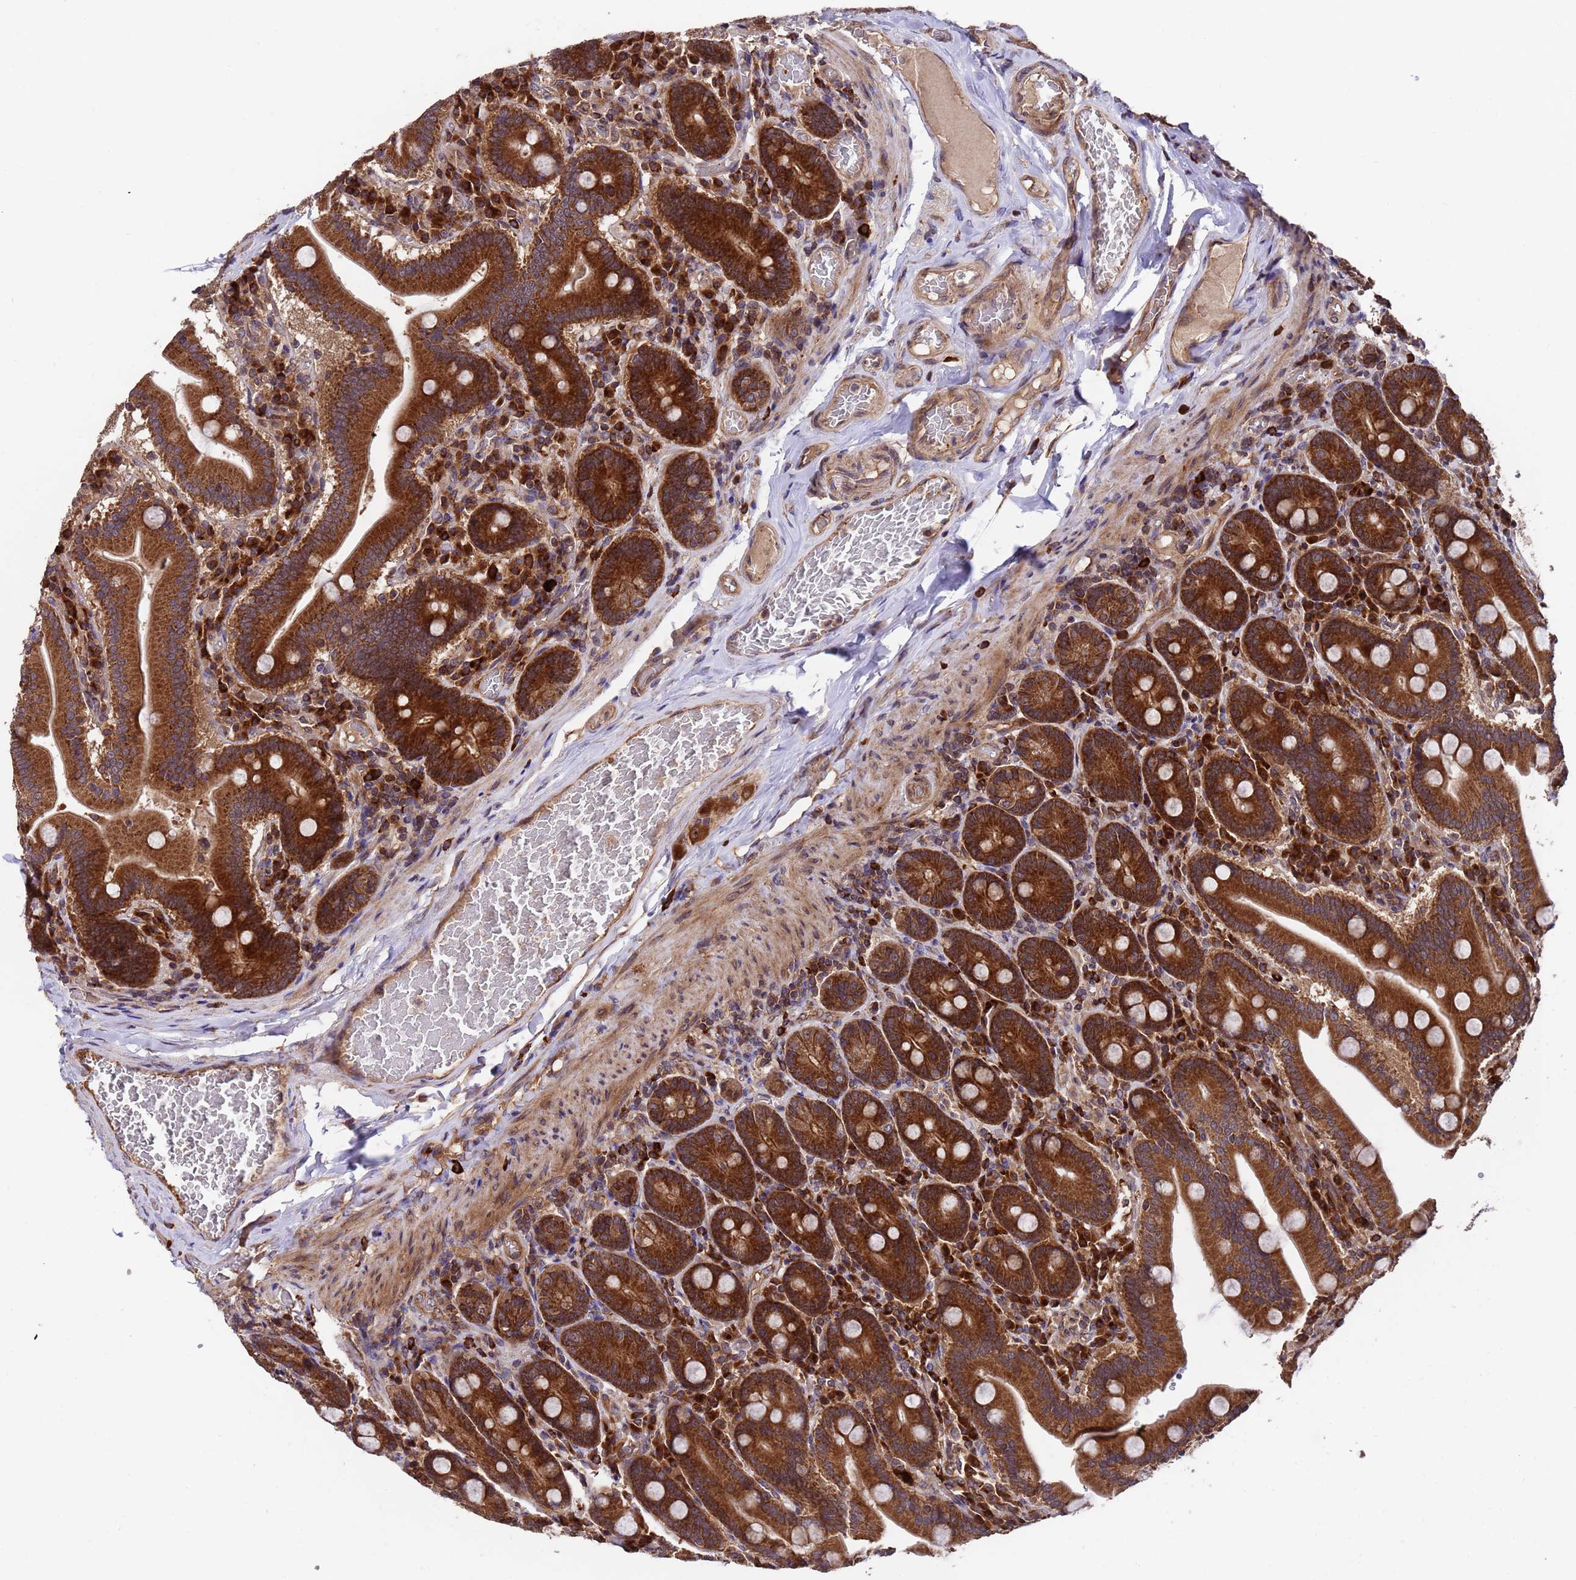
{"staining": {"intensity": "strong", "quantity": ">75%", "location": "cytoplasmic/membranous"}, "tissue": "duodenum", "cell_type": "Glandular cells", "image_type": "normal", "snomed": [{"axis": "morphology", "description": "Normal tissue, NOS"}, {"axis": "topography", "description": "Duodenum"}], "caption": "Protein staining by IHC exhibits strong cytoplasmic/membranous expression in about >75% of glandular cells in benign duodenum.", "gene": "TSR3", "patient": {"sex": "female", "age": 62}}